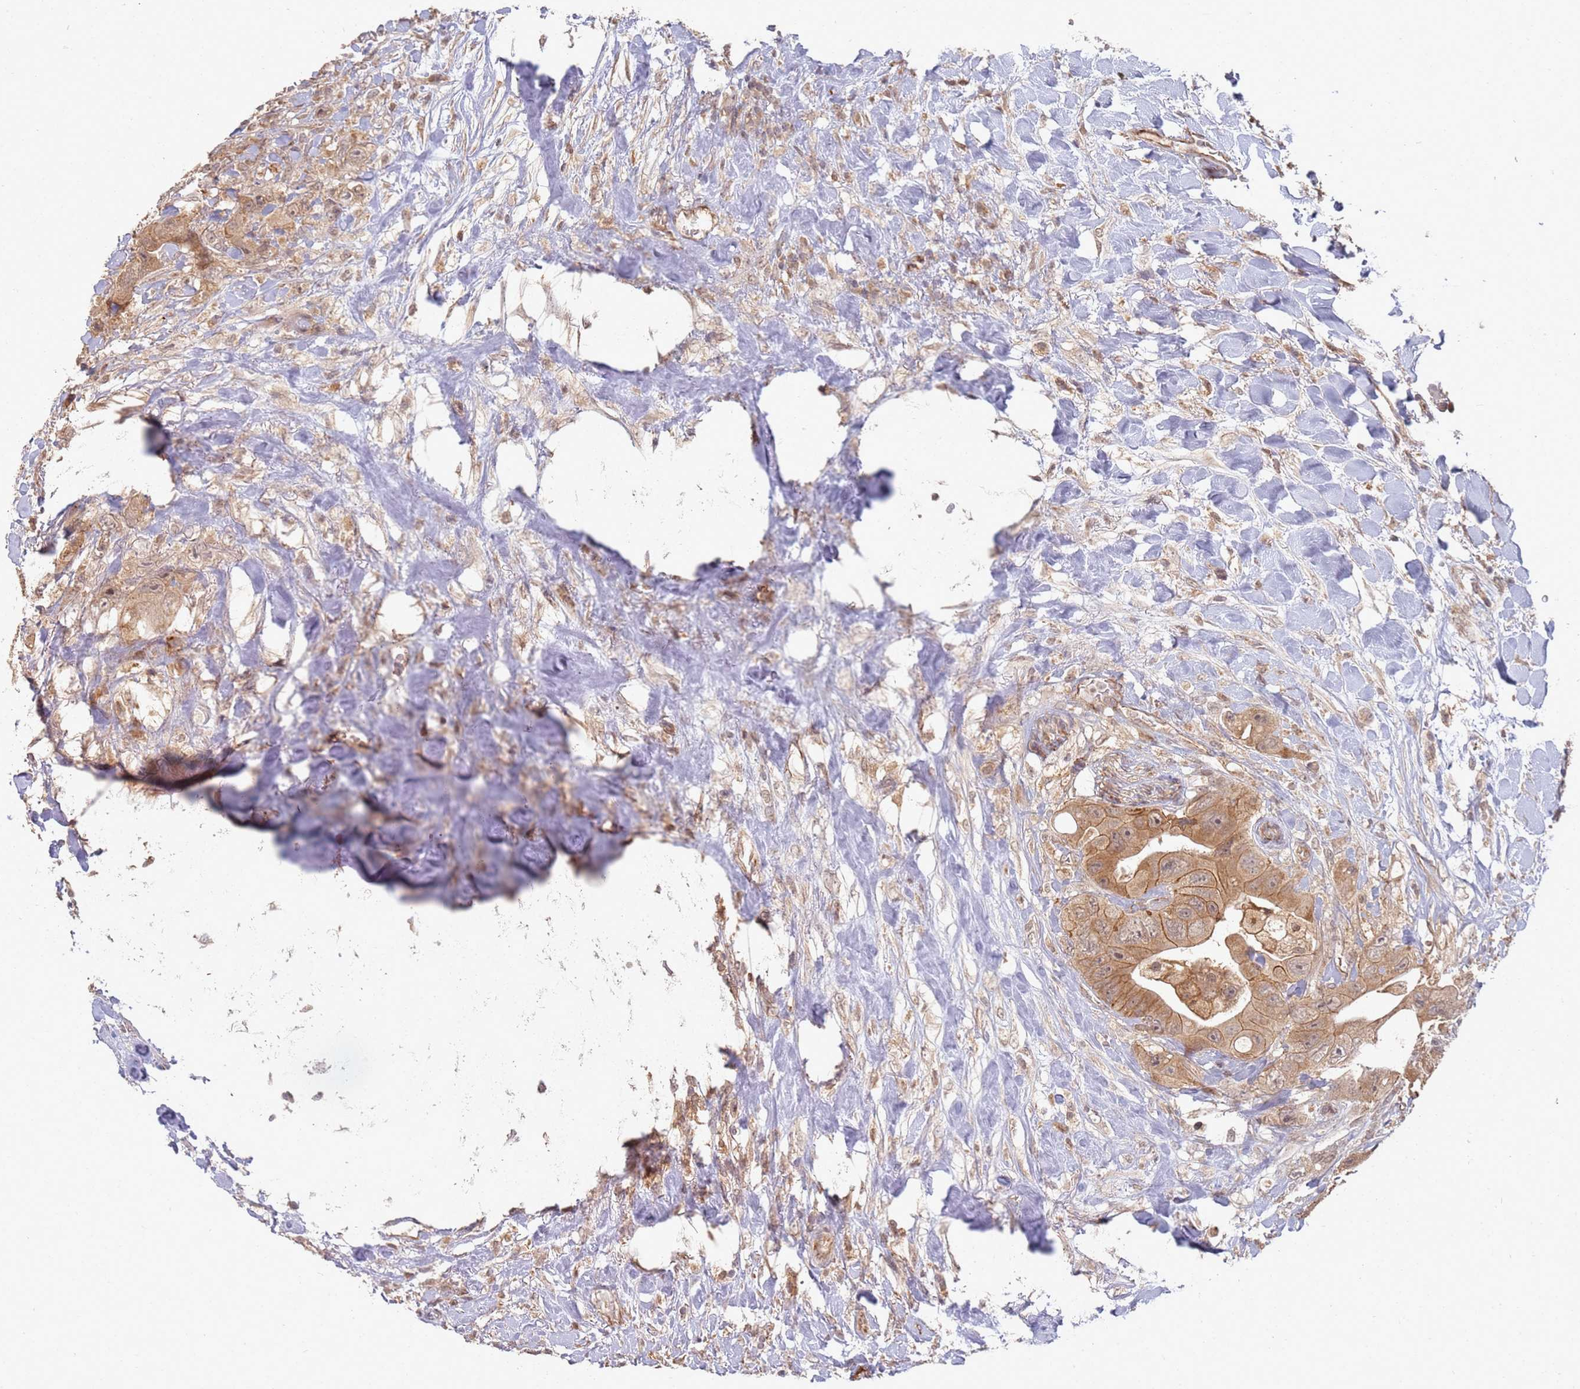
{"staining": {"intensity": "moderate", "quantity": ">75%", "location": "cytoplasmic/membranous"}, "tissue": "colorectal cancer", "cell_type": "Tumor cells", "image_type": "cancer", "snomed": [{"axis": "morphology", "description": "Adenocarcinoma, NOS"}, {"axis": "topography", "description": "Colon"}], "caption": "Moderate cytoplasmic/membranous protein positivity is seen in about >75% of tumor cells in adenocarcinoma (colorectal).", "gene": "MPEG1", "patient": {"sex": "female", "age": 46}}